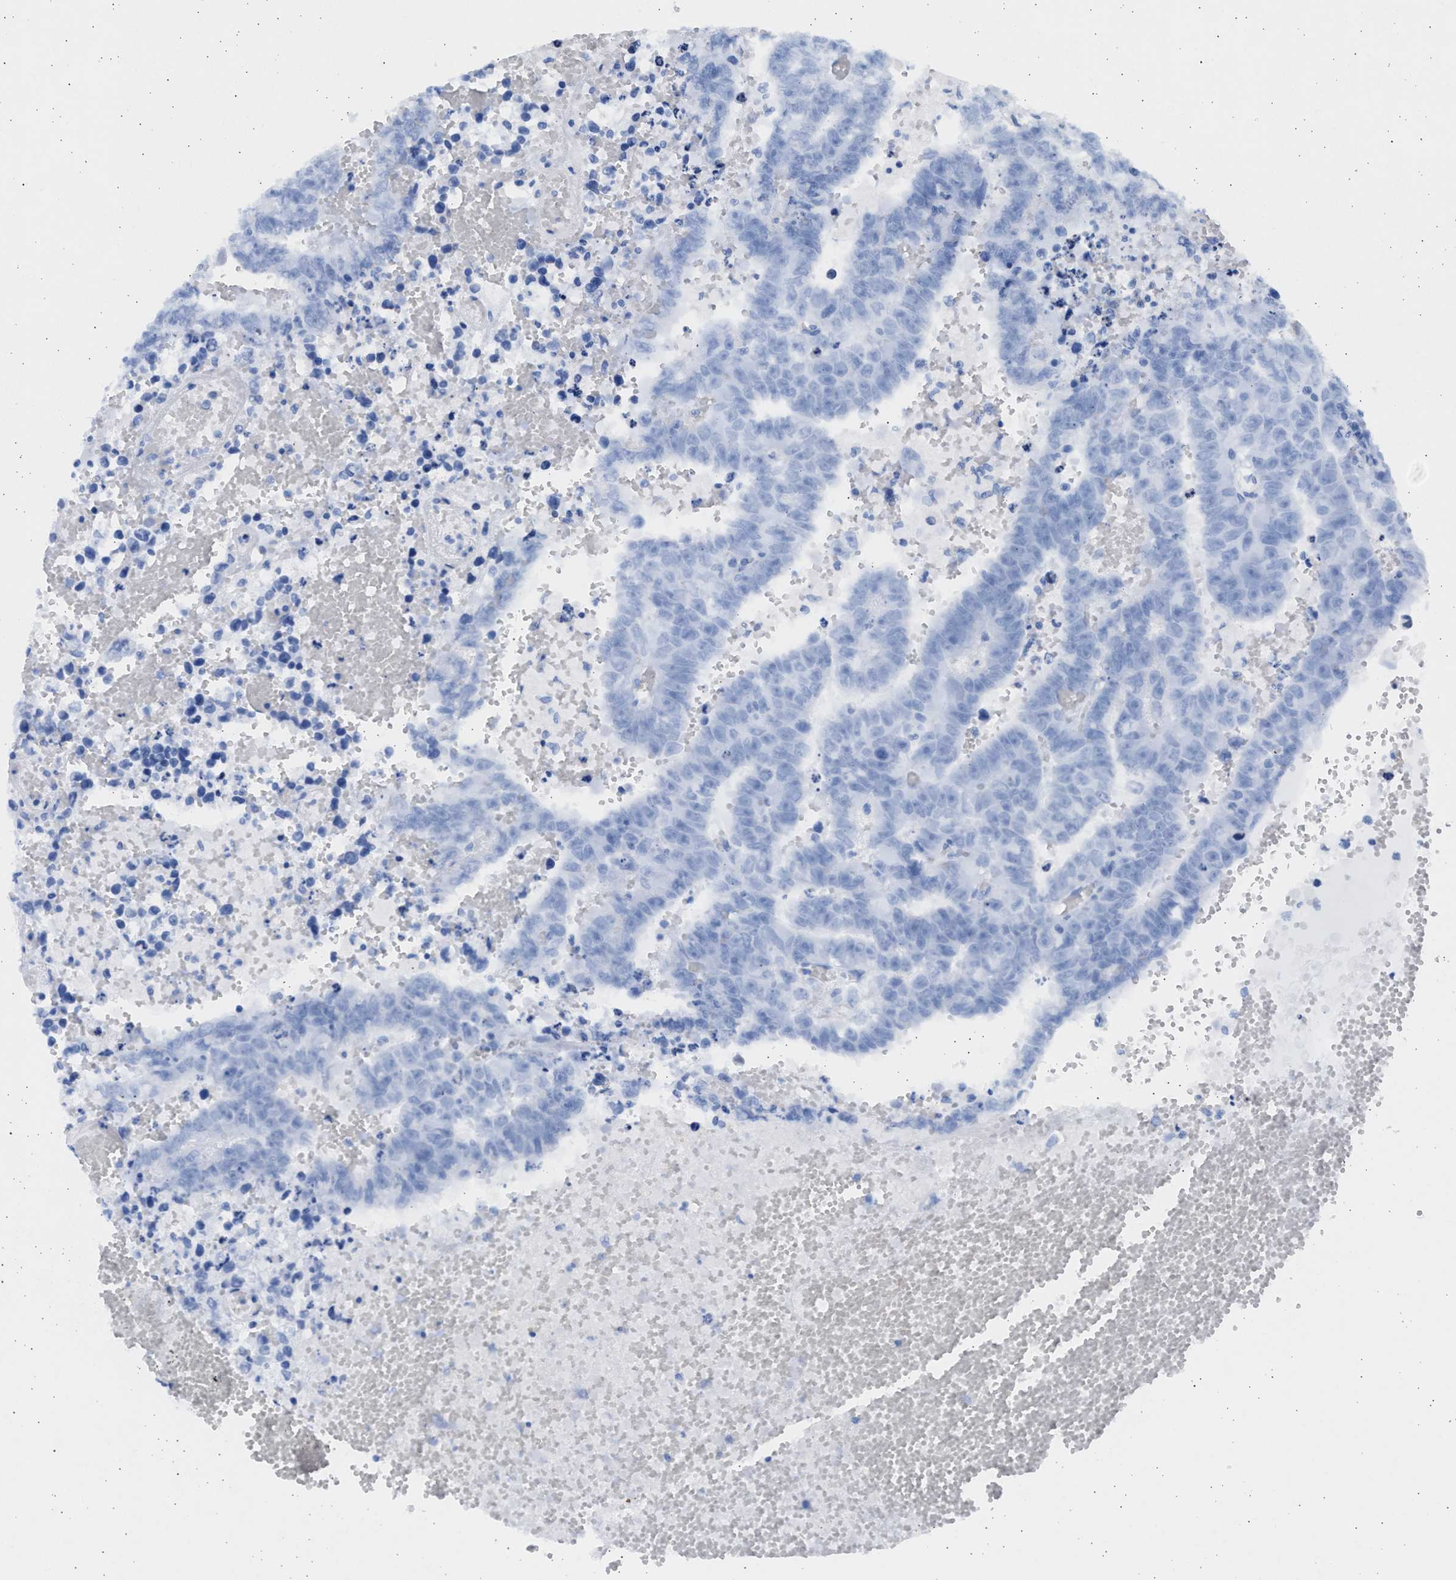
{"staining": {"intensity": "negative", "quantity": "none", "location": "none"}, "tissue": "testis cancer", "cell_type": "Tumor cells", "image_type": "cancer", "snomed": [{"axis": "morphology", "description": "Carcinoma, Embryonal, NOS"}, {"axis": "topography", "description": "Testis"}], "caption": "High magnification brightfield microscopy of testis embryonal carcinoma stained with DAB (3,3'-diaminobenzidine) (brown) and counterstained with hematoxylin (blue): tumor cells show no significant expression.", "gene": "NBR1", "patient": {"sex": "male", "age": 25}}